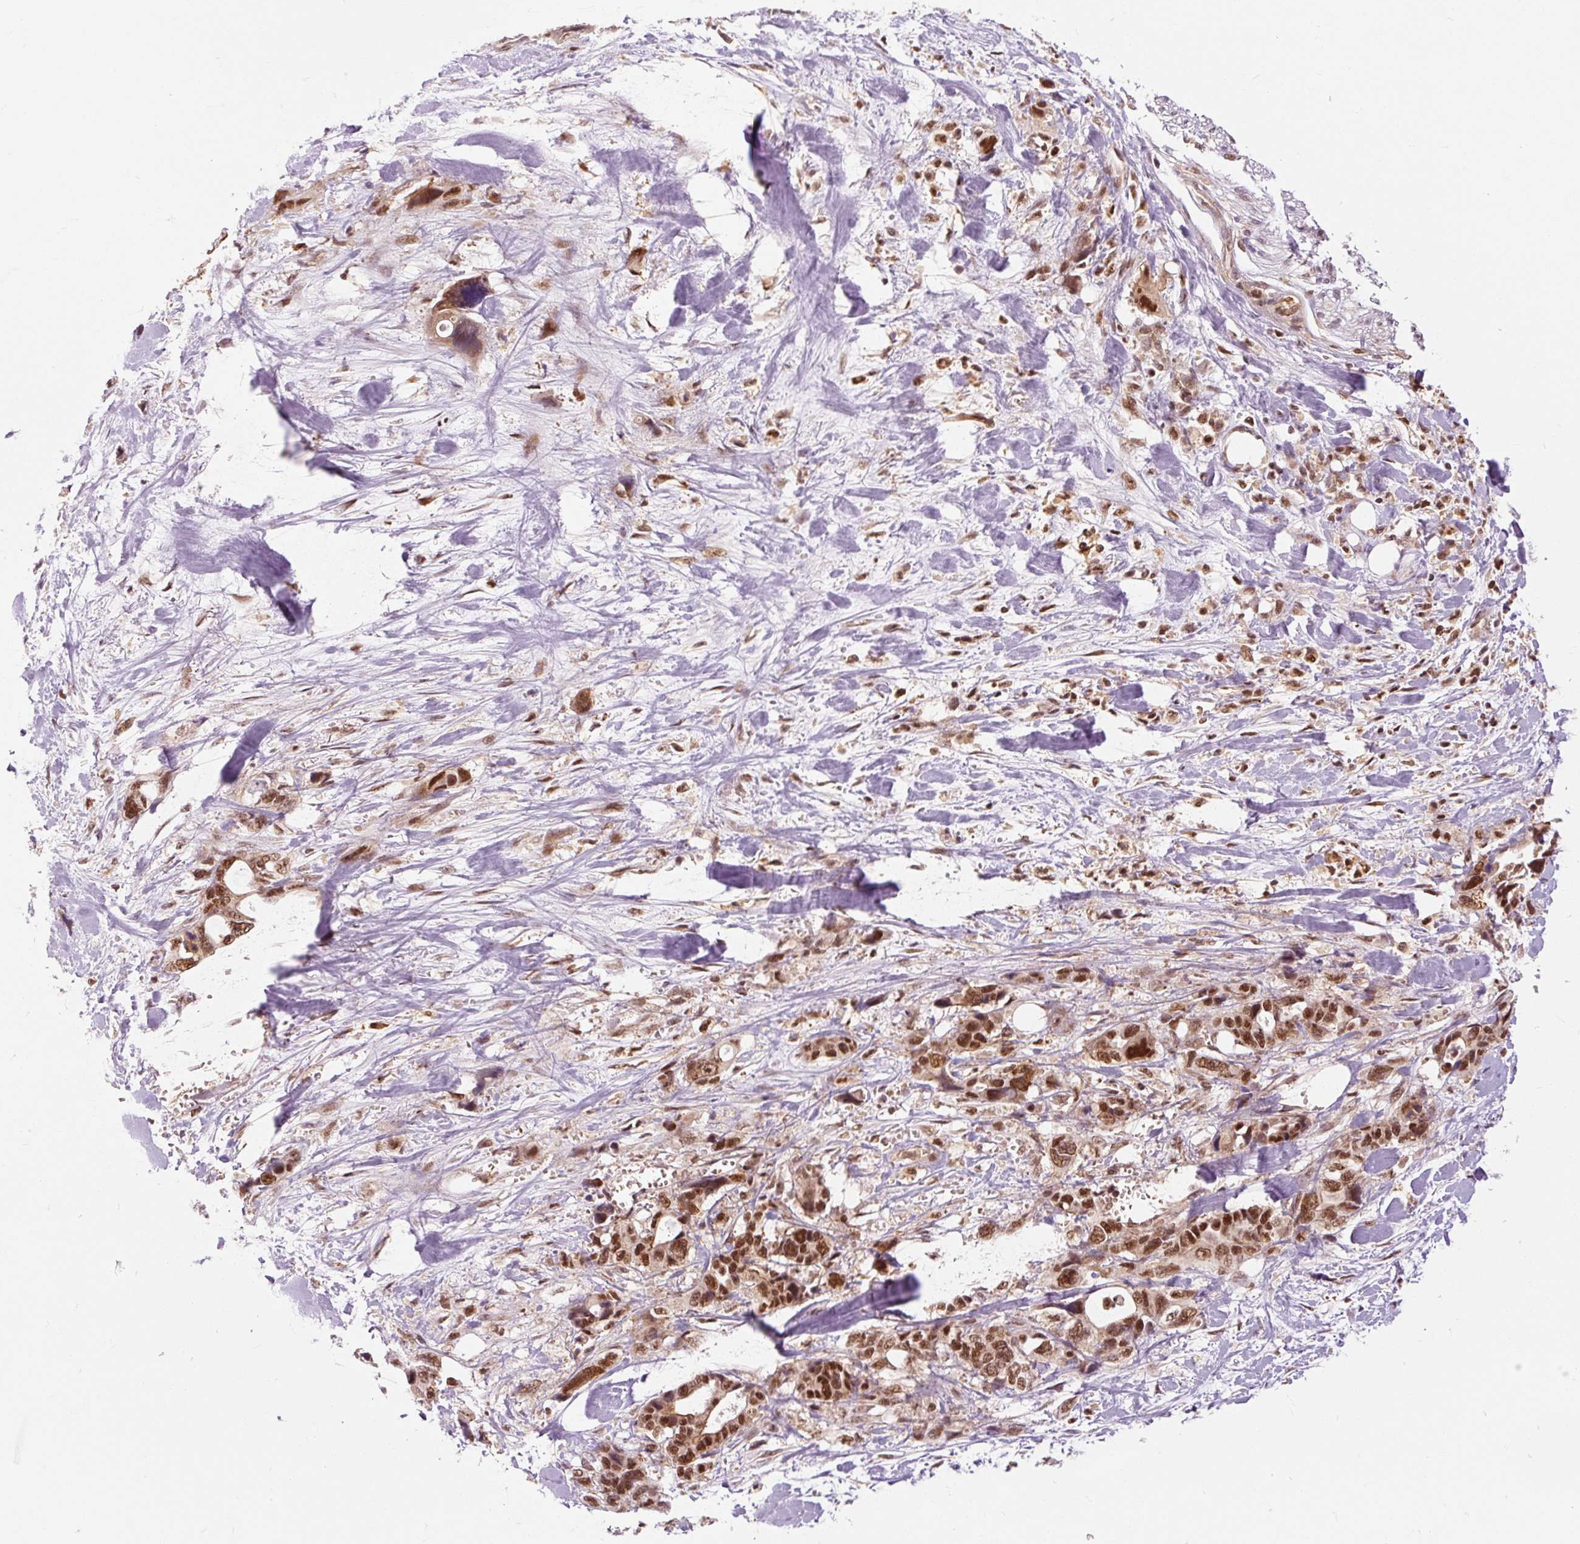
{"staining": {"intensity": "strong", "quantity": ">75%", "location": "nuclear"}, "tissue": "pancreatic cancer", "cell_type": "Tumor cells", "image_type": "cancer", "snomed": [{"axis": "morphology", "description": "Adenocarcinoma, NOS"}, {"axis": "topography", "description": "Pancreas"}], "caption": "Protein staining of adenocarcinoma (pancreatic) tissue exhibits strong nuclear positivity in about >75% of tumor cells. (Stains: DAB in brown, nuclei in blue, Microscopy: brightfield microscopy at high magnification).", "gene": "CSTF1", "patient": {"sex": "male", "age": 46}}